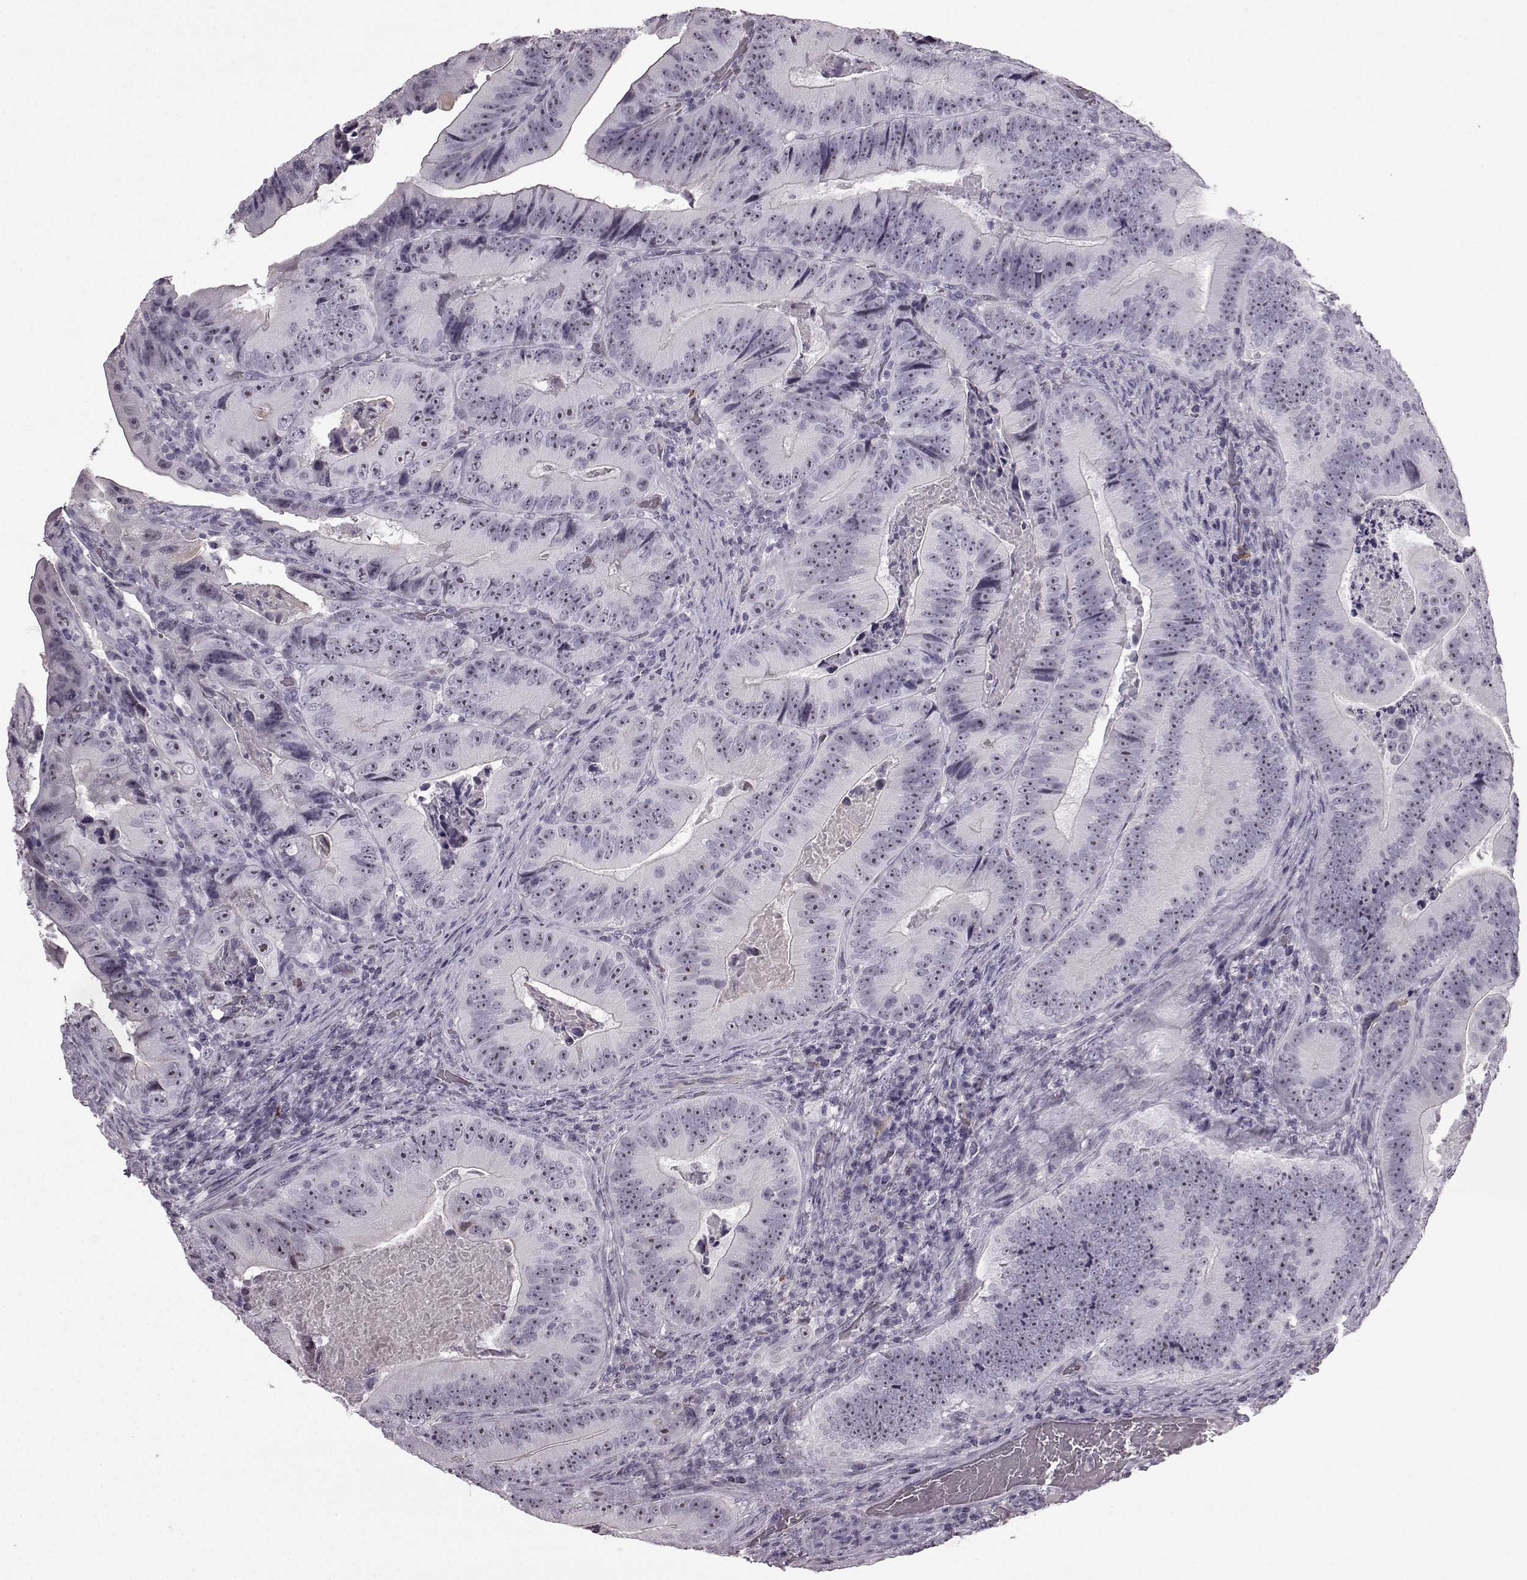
{"staining": {"intensity": "negative", "quantity": "none", "location": "none"}, "tissue": "colorectal cancer", "cell_type": "Tumor cells", "image_type": "cancer", "snomed": [{"axis": "morphology", "description": "Adenocarcinoma, NOS"}, {"axis": "topography", "description": "Colon"}], "caption": "Protein analysis of colorectal cancer exhibits no significant staining in tumor cells.", "gene": "PRPH2", "patient": {"sex": "female", "age": 86}}